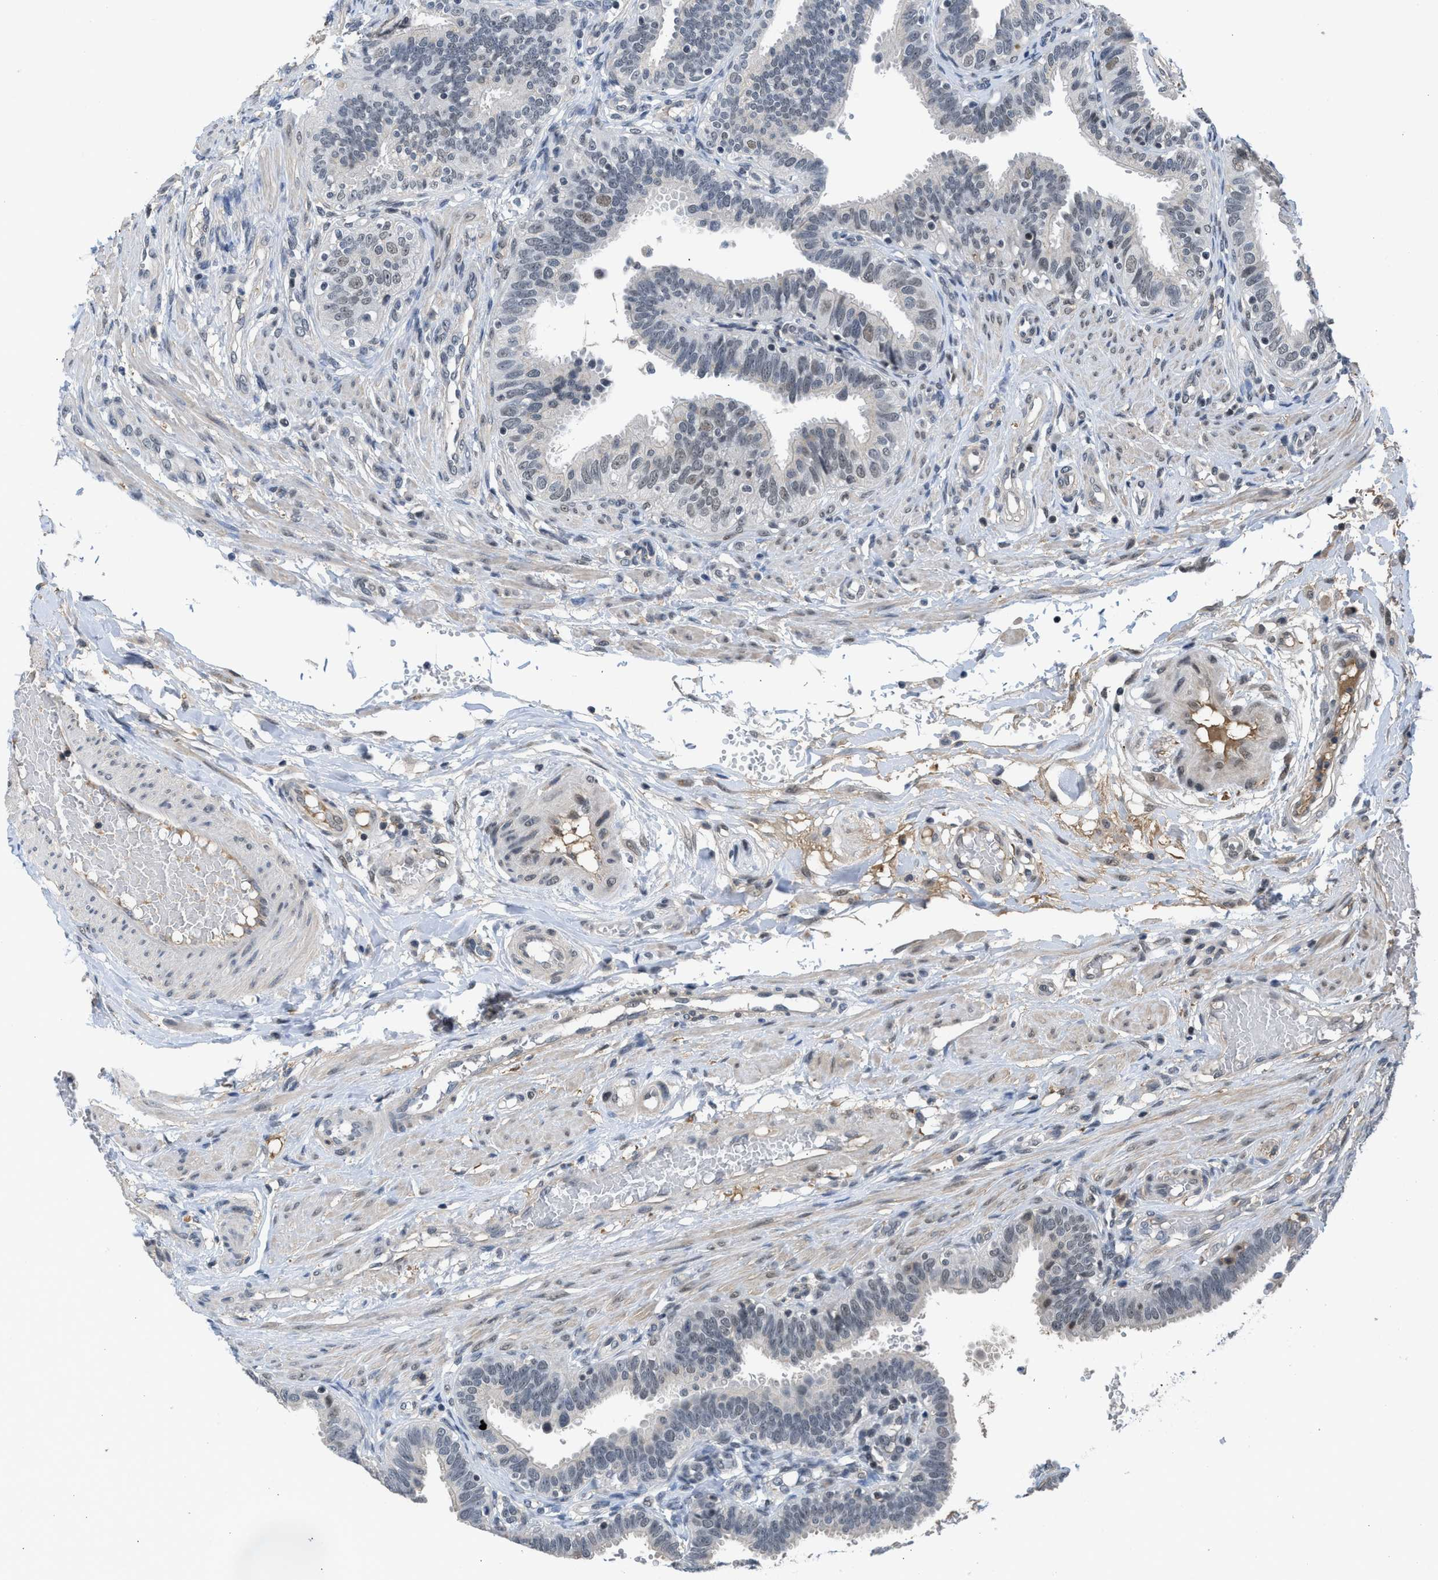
{"staining": {"intensity": "weak", "quantity": "<25%", "location": "nuclear"}, "tissue": "fallopian tube", "cell_type": "Glandular cells", "image_type": "normal", "snomed": [{"axis": "morphology", "description": "Normal tissue, NOS"}, {"axis": "topography", "description": "Fallopian tube"}, {"axis": "topography", "description": "Placenta"}], "caption": "A high-resolution image shows immunohistochemistry (IHC) staining of unremarkable fallopian tube, which shows no significant expression in glandular cells.", "gene": "TERF2IP", "patient": {"sex": "female", "age": 34}}